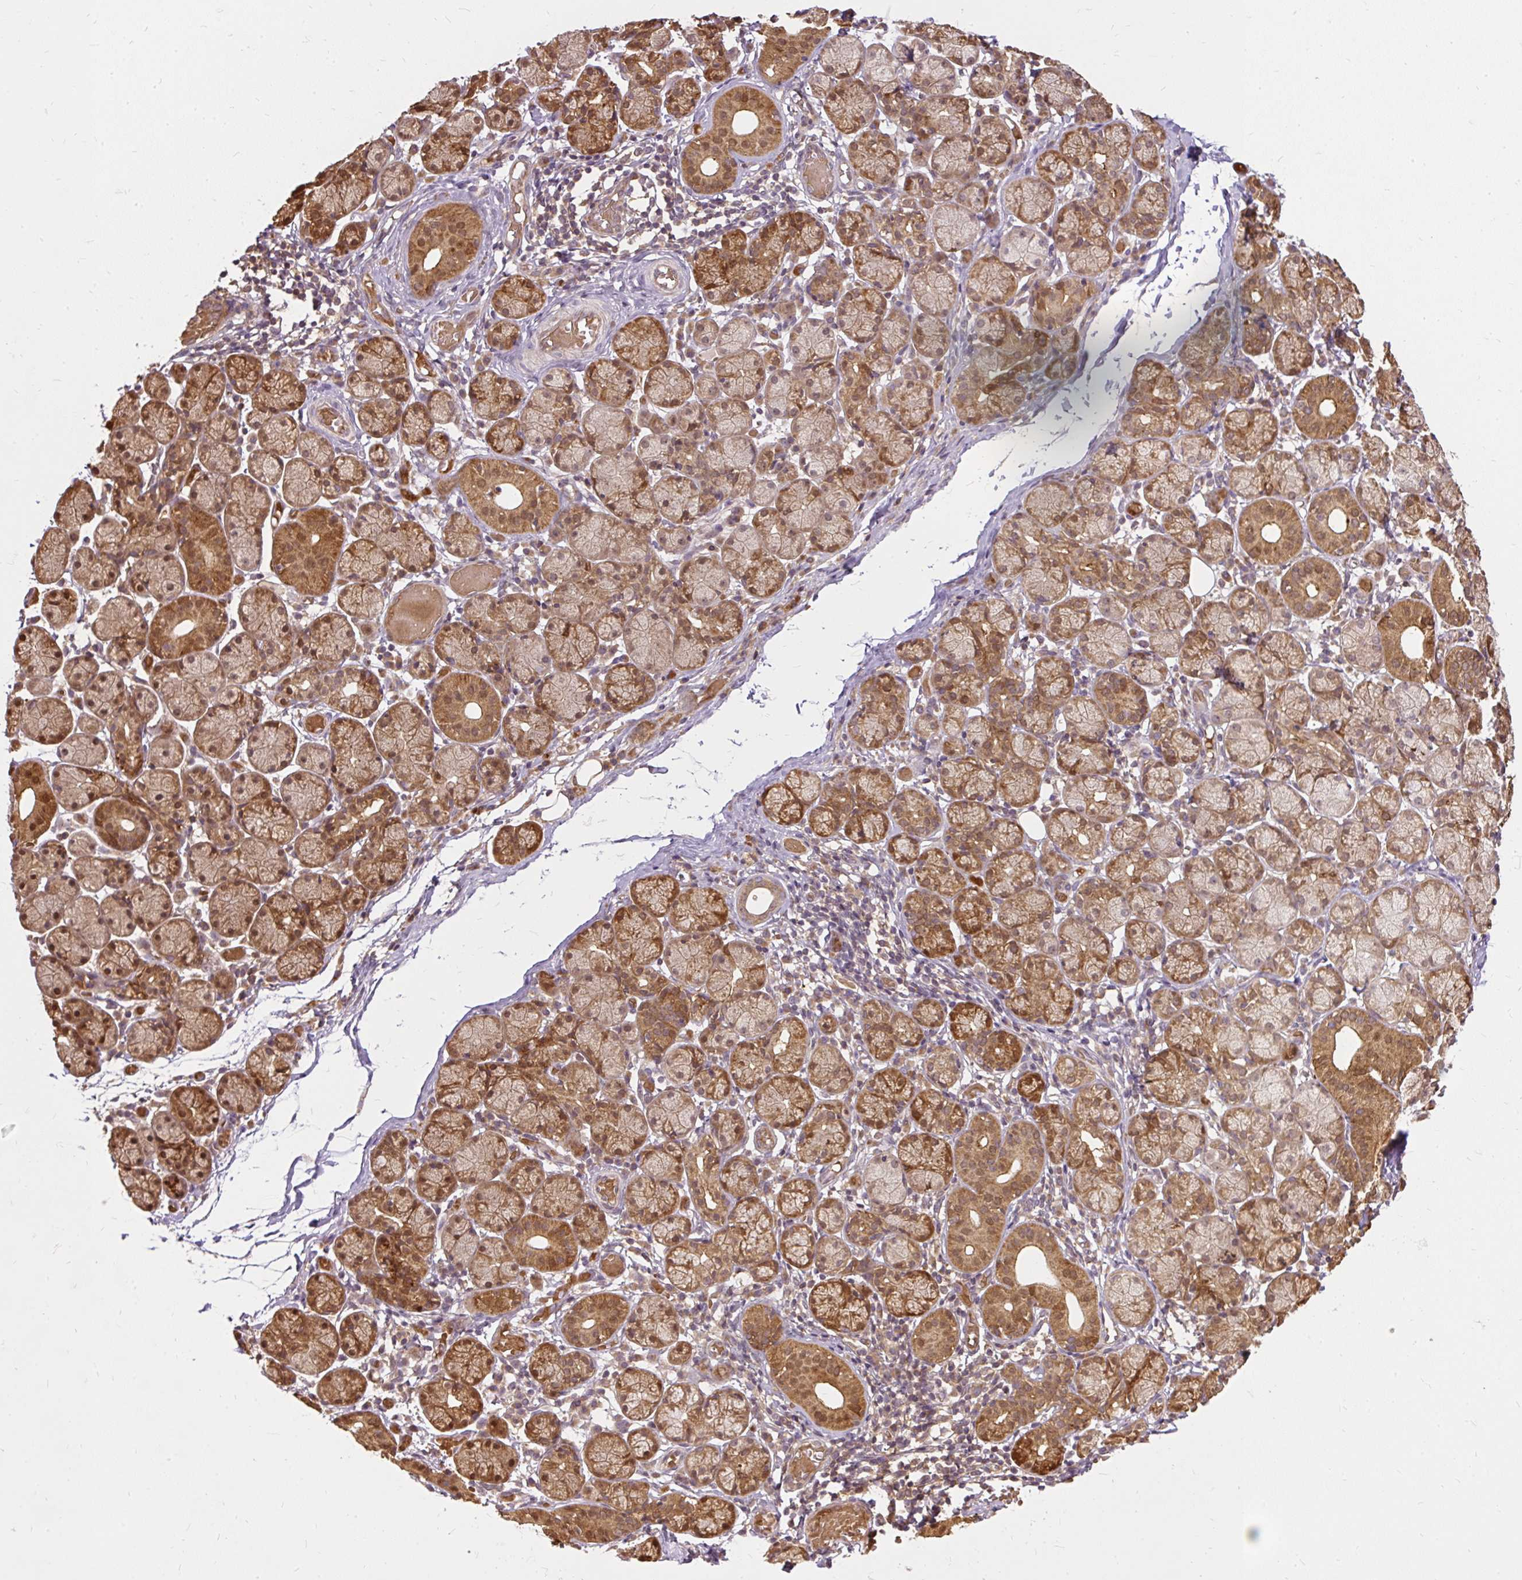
{"staining": {"intensity": "moderate", "quantity": ">75%", "location": "cytoplasmic/membranous,nuclear"}, "tissue": "salivary gland", "cell_type": "Glandular cells", "image_type": "normal", "snomed": [{"axis": "morphology", "description": "Normal tissue, NOS"}, {"axis": "topography", "description": "Salivary gland"}], "caption": "A brown stain shows moderate cytoplasmic/membranous,nuclear expression of a protein in glandular cells of unremarkable salivary gland. (Stains: DAB (3,3'-diaminobenzidine) in brown, nuclei in blue, Microscopy: brightfield microscopy at high magnification).", "gene": "AP5S1", "patient": {"sex": "female", "age": 24}}